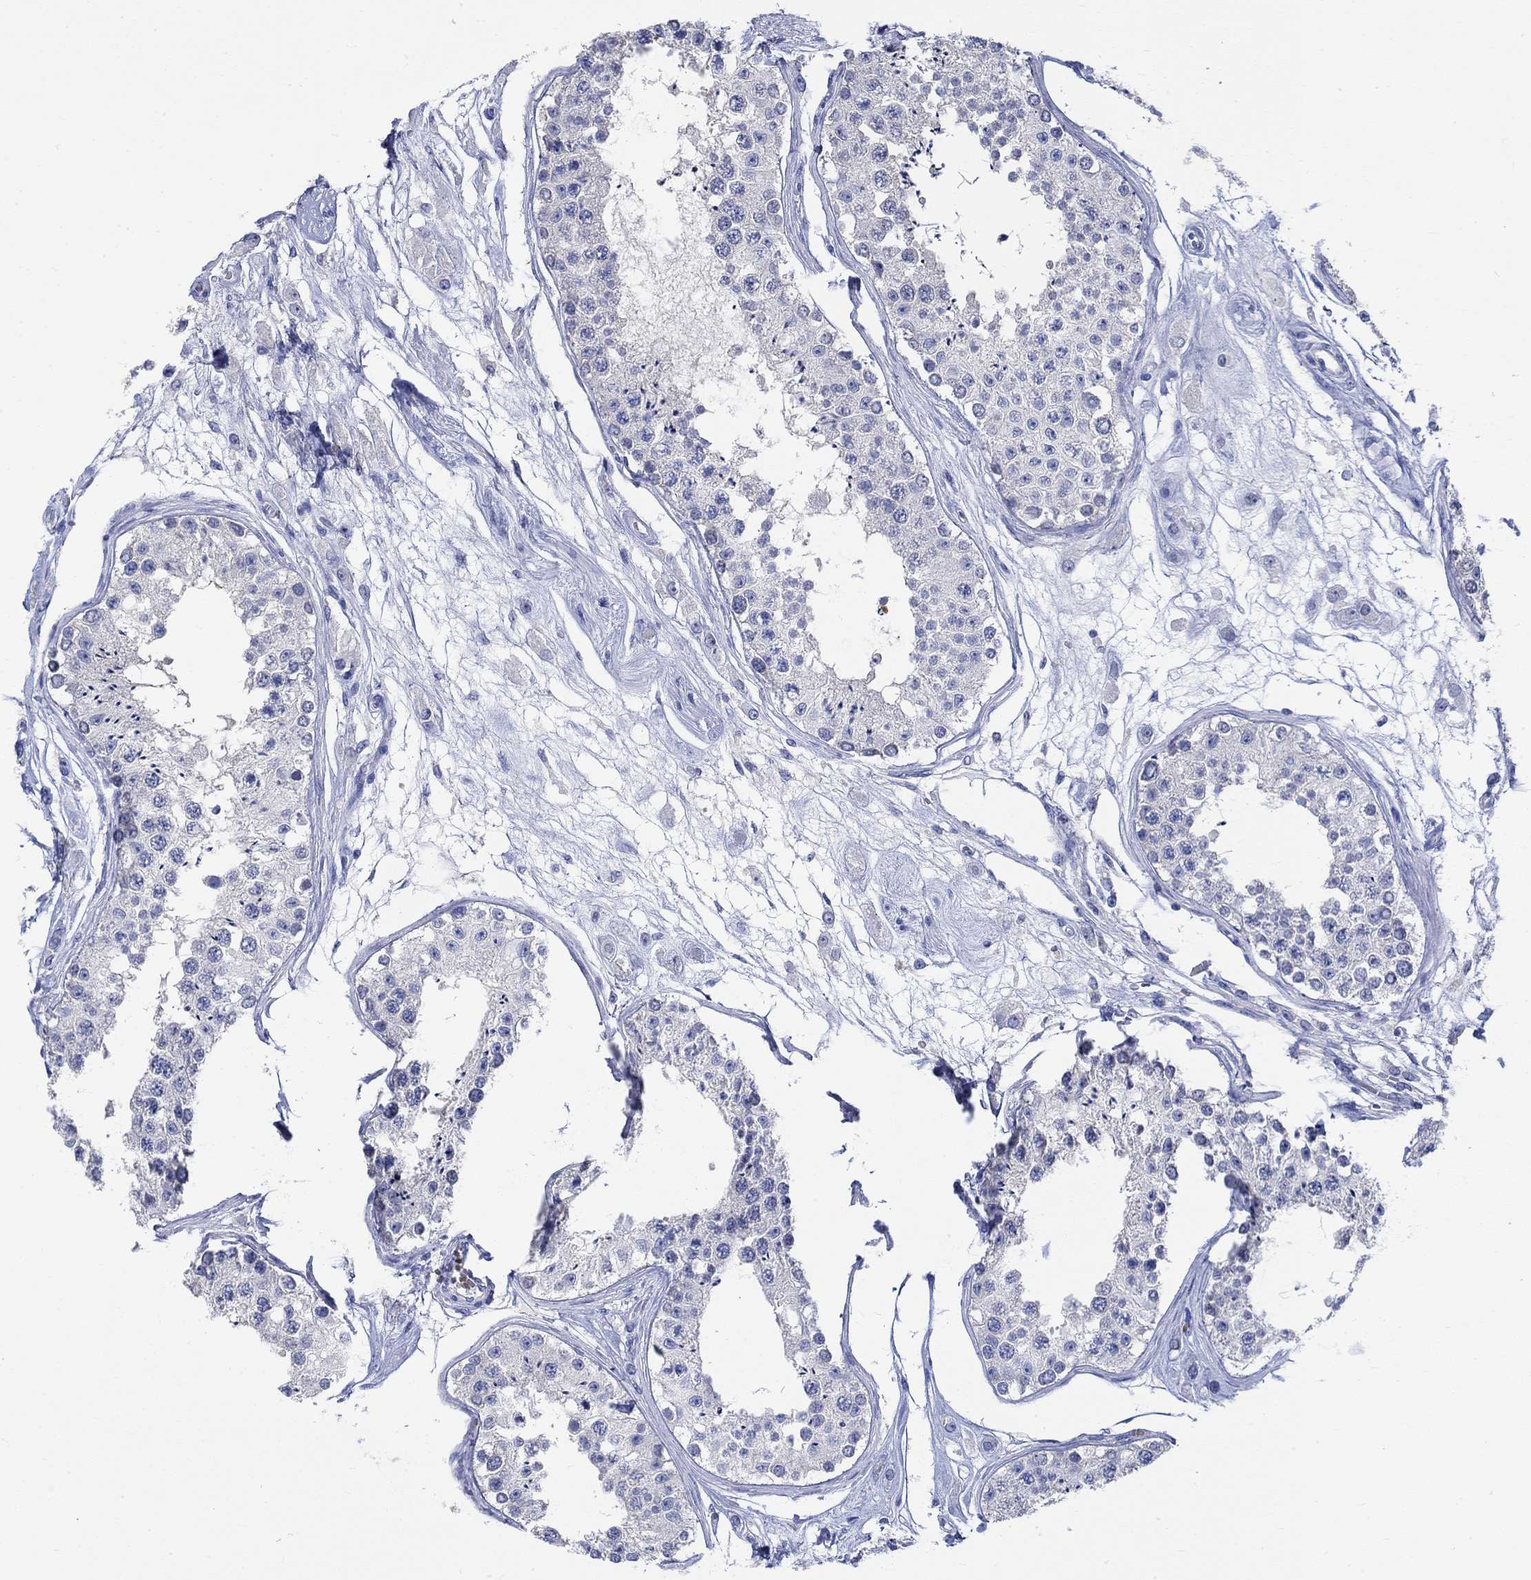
{"staining": {"intensity": "negative", "quantity": "none", "location": "none"}, "tissue": "testis", "cell_type": "Cells in seminiferous ducts", "image_type": "normal", "snomed": [{"axis": "morphology", "description": "Normal tissue, NOS"}, {"axis": "topography", "description": "Testis"}], "caption": "Testis stained for a protein using immunohistochemistry displays no positivity cells in seminiferous ducts.", "gene": "KCNA1", "patient": {"sex": "male", "age": 25}}